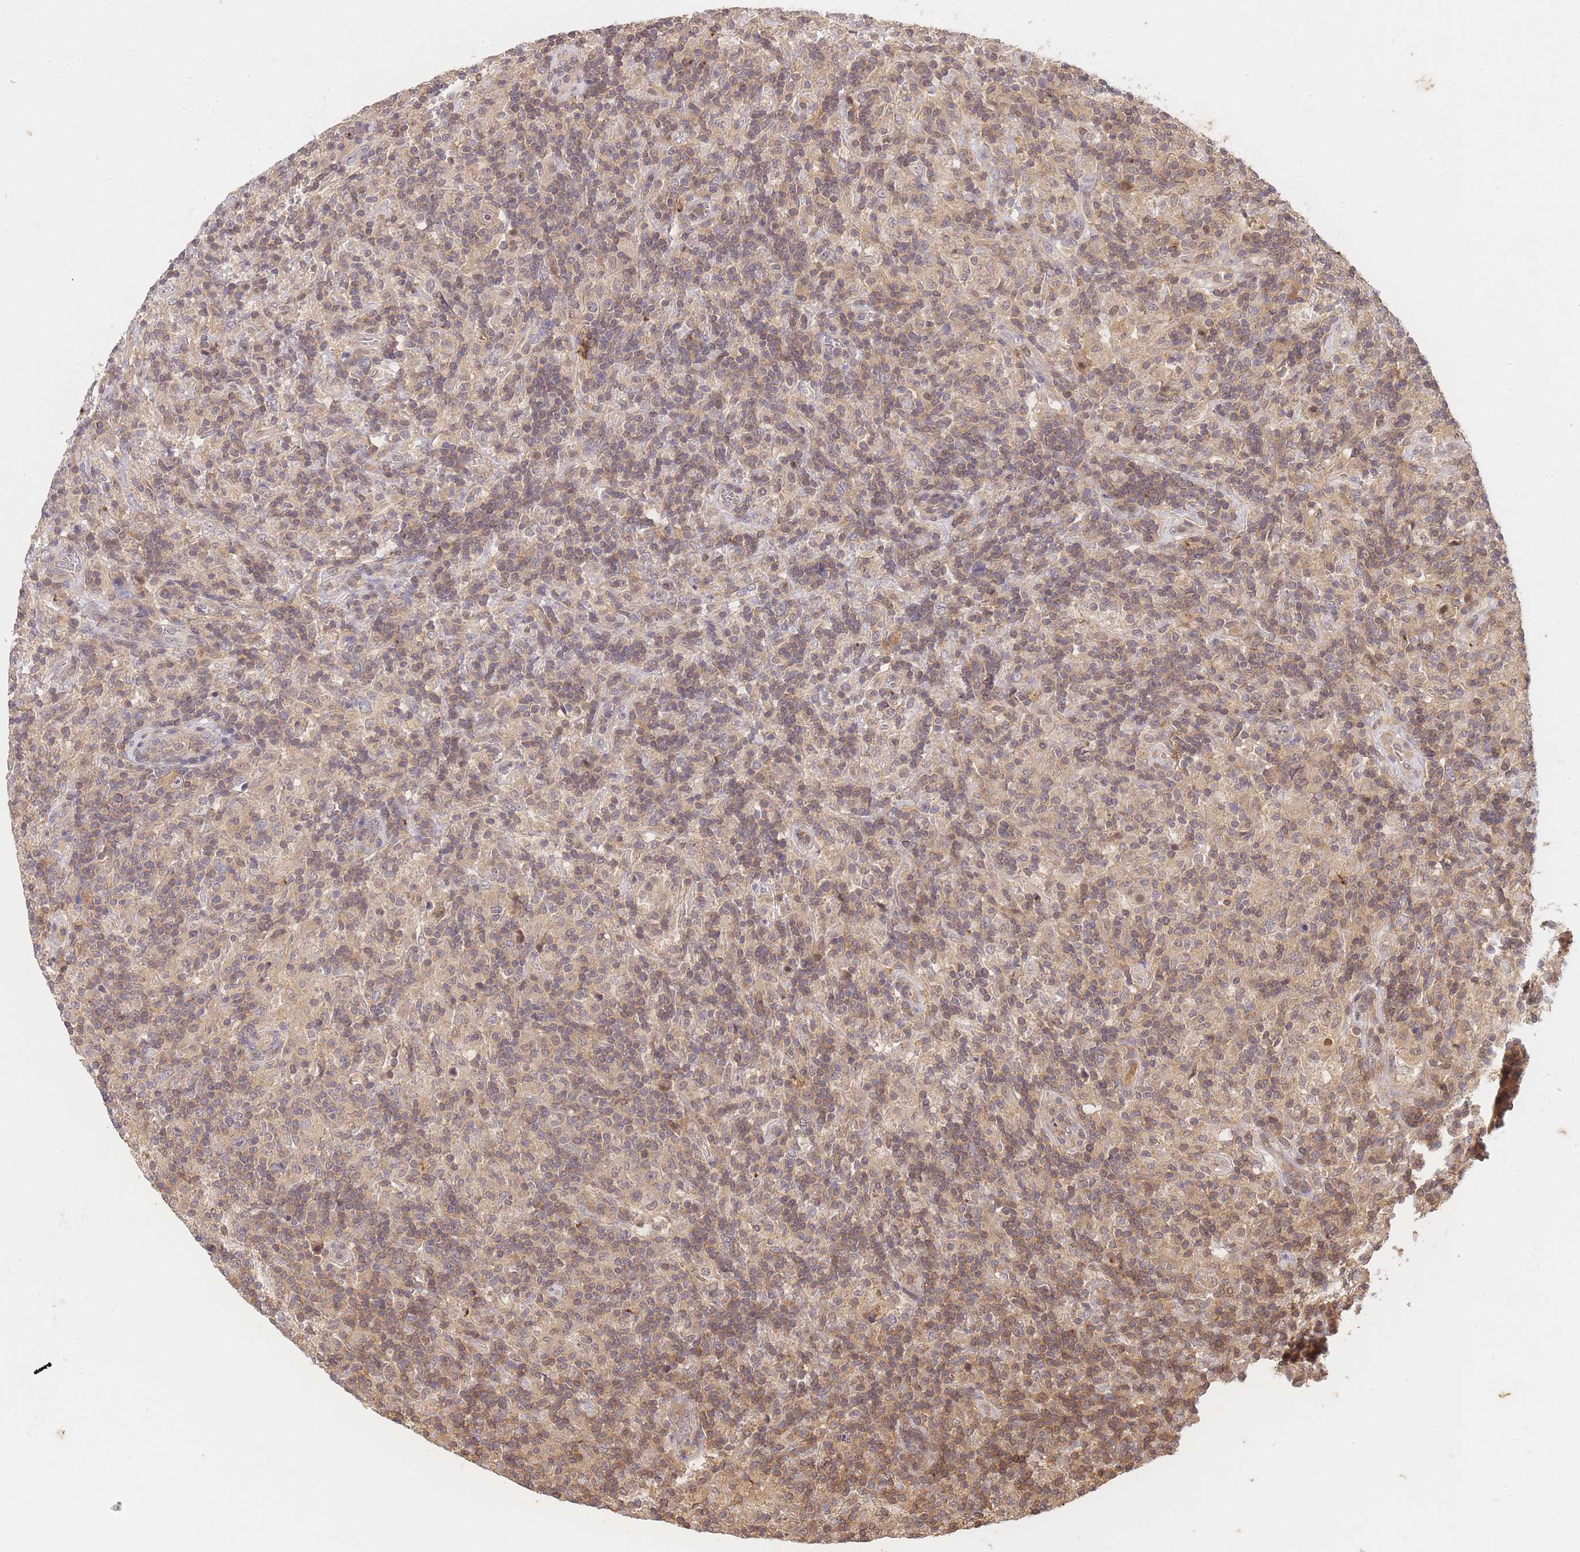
{"staining": {"intensity": "negative", "quantity": "none", "location": "none"}, "tissue": "lymphoma", "cell_type": "Tumor cells", "image_type": "cancer", "snomed": [{"axis": "morphology", "description": "Hodgkin's disease, NOS"}, {"axis": "topography", "description": "Lymph node"}], "caption": "An immunohistochemistry (IHC) micrograph of lymphoma is shown. There is no staining in tumor cells of lymphoma.", "gene": "ST8SIA4", "patient": {"sex": "male", "age": 70}}